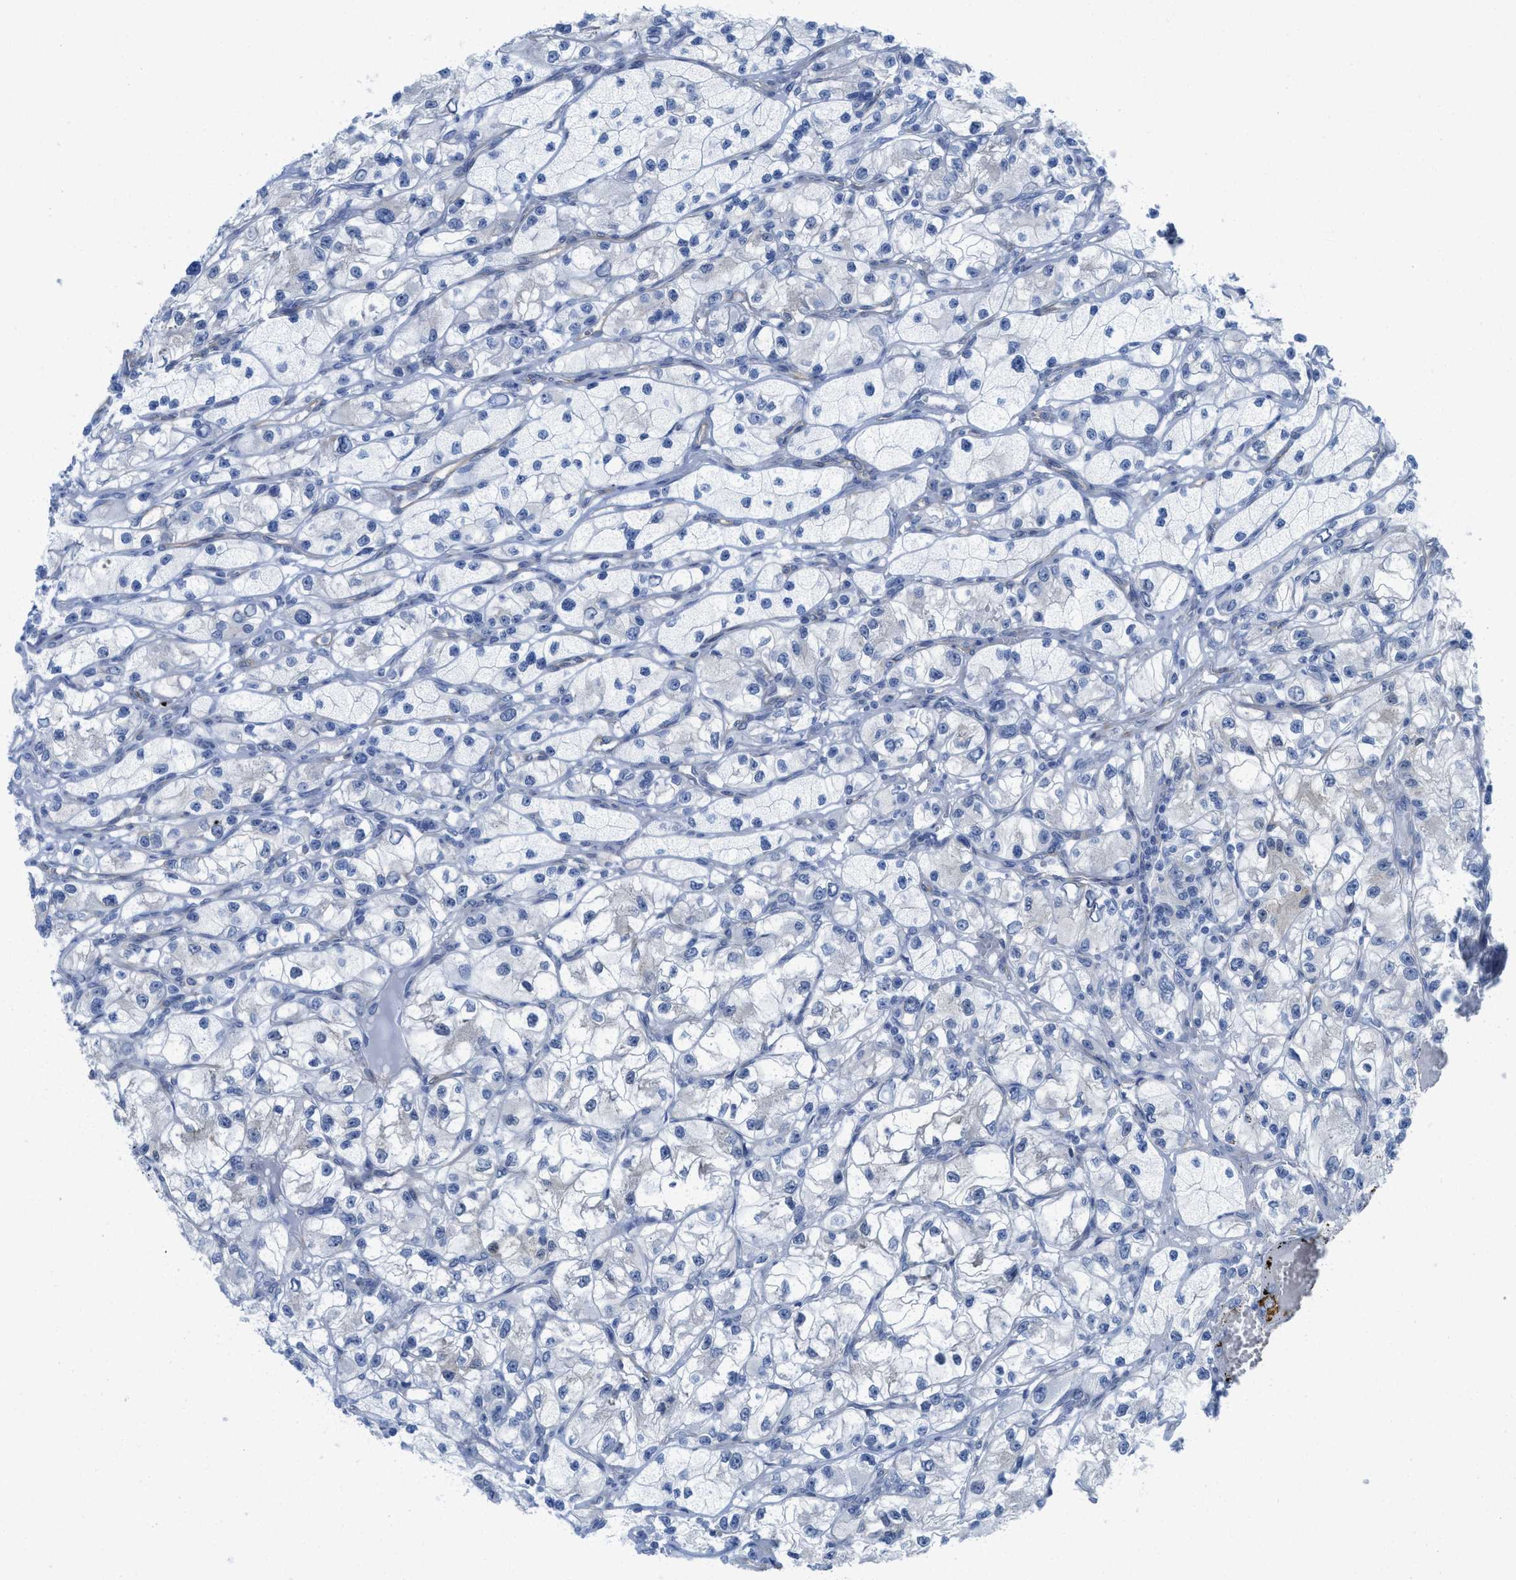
{"staining": {"intensity": "strong", "quantity": "<25%", "location": "cytoplasmic/membranous"}, "tissue": "renal cancer", "cell_type": "Tumor cells", "image_type": "cancer", "snomed": [{"axis": "morphology", "description": "Adenocarcinoma, NOS"}, {"axis": "topography", "description": "Kidney"}], "caption": "Protein analysis of renal adenocarcinoma tissue reveals strong cytoplasmic/membranous staining in approximately <25% of tumor cells. Using DAB (3,3'-diaminobenzidine) (brown) and hematoxylin (blue) stains, captured at high magnification using brightfield microscopy.", "gene": "TUB", "patient": {"sex": "female", "age": 57}}